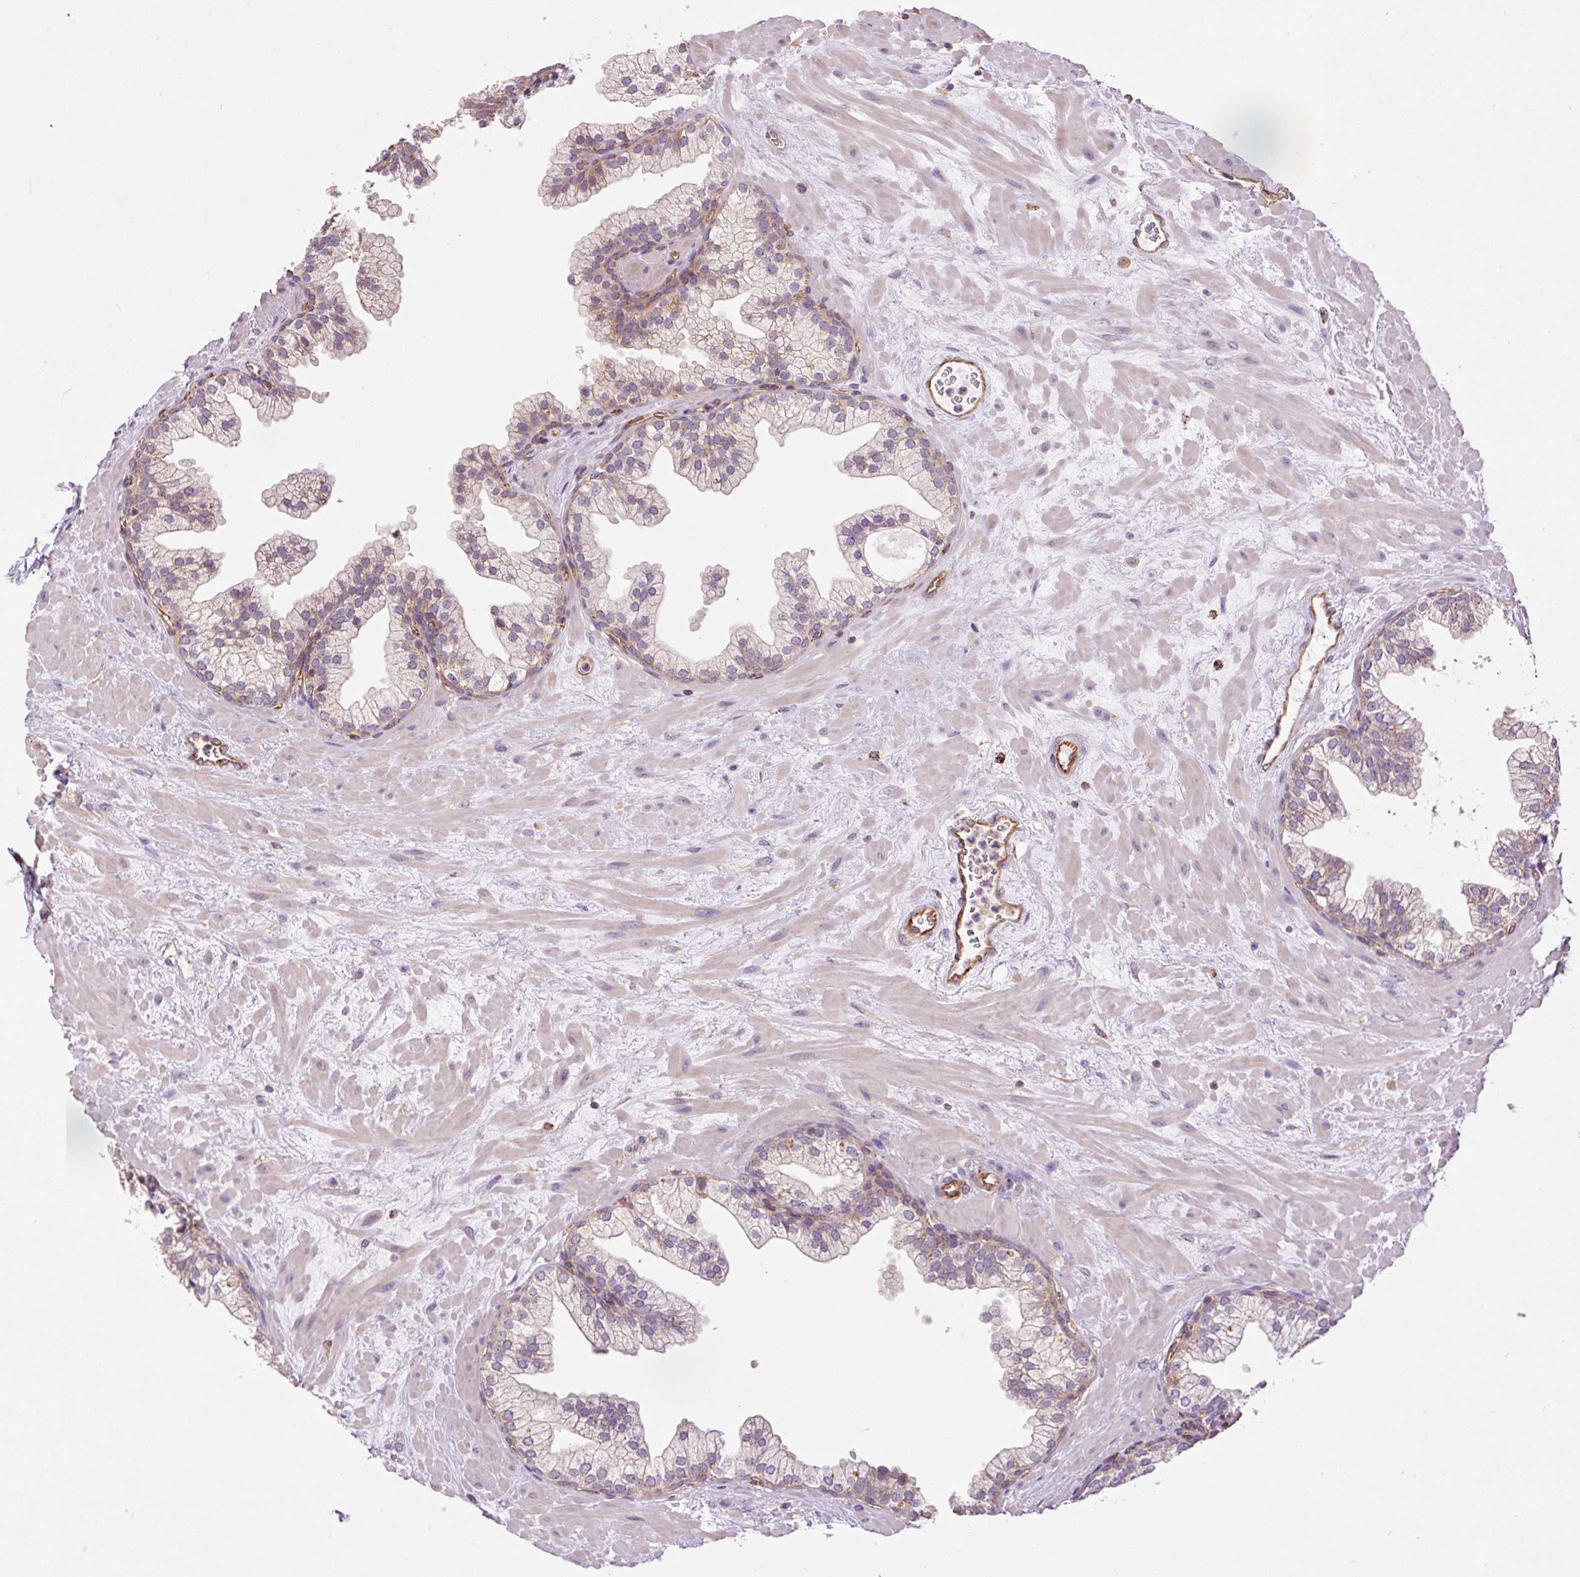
{"staining": {"intensity": "weak", "quantity": "25%-75%", "location": "cytoplasmic/membranous"}, "tissue": "prostate", "cell_type": "Glandular cells", "image_type": "normal", "snomed": [{"axis": "morphology", "description": "Normal tissue, NOS"}, {"axis": "topography", "description": "Prostate"}, {"axis": "topography", "description": "Peripheral nerve tissue"}], "caption": "DAB immunohistochemical staining of benign human prostate reveals weak cytoplasmic/membranous protein expression in approximately 25%-75% of glandular cells.", "gene": "PCK2", "patient": {"sex": "male", "age": 61}}